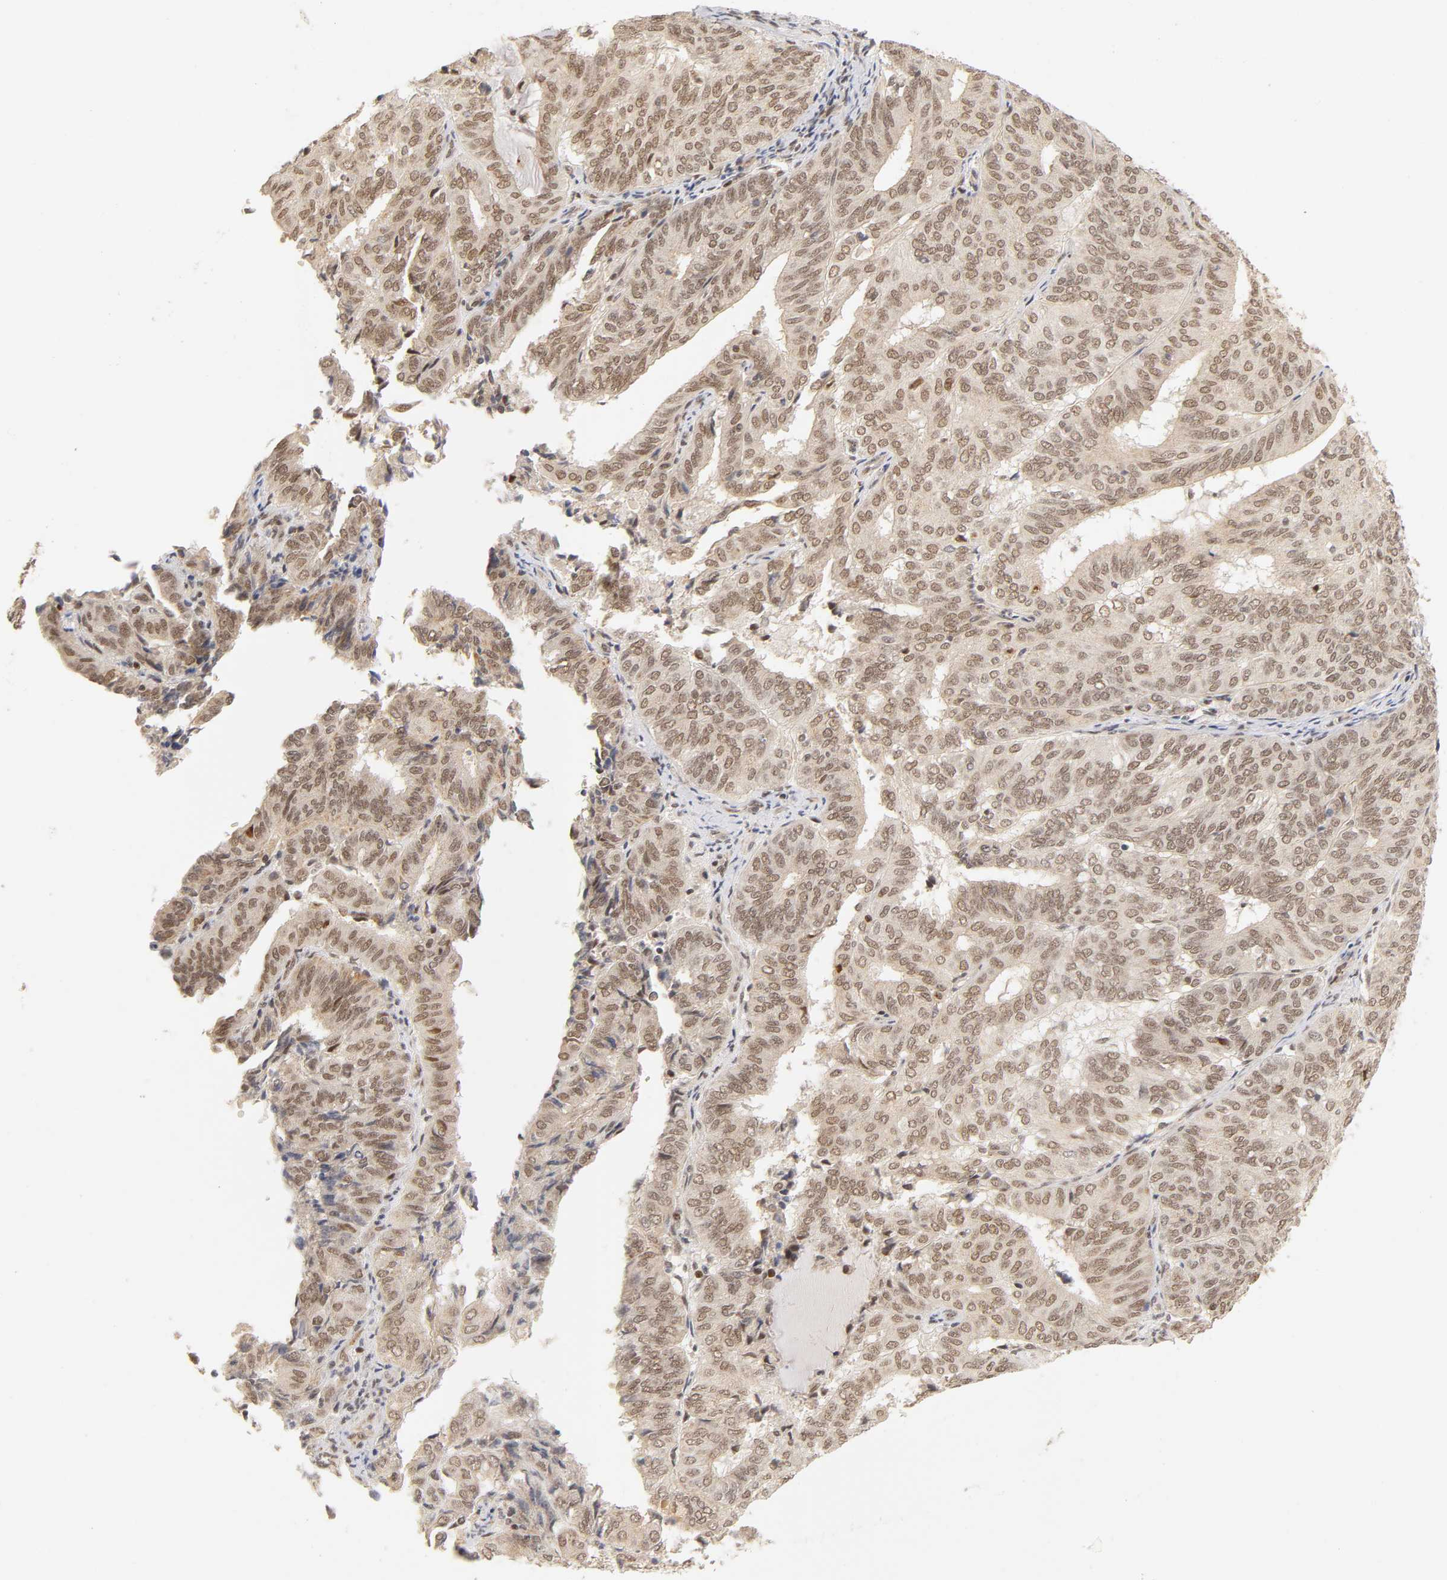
{"staining": {"intensity": "moderate", "quantity": "25%-75%", "location": "cytoplasmic/membranous,nuclear"}, "tissue": "endometrial cancer", "cell_type": "Tumor cells", "image_type": "cancer", "snomed": [{"axis": "morphology", "description": "Adenocarcinoma, NOS"}, {"axis": "topography", "description": "Uterus"}], "caption": "DAB (3,3'-diaminobenzidine) immunohistochemical staining of adenocarcinoma (endometrial) shows moderate cytoplasmic/membranous and nuclear protein staining in about 25%-75% of tumor cells. (brown staining indicates protein expression, while blue staining denotes nuclei).", "gene": "TAF10", "patient": {"sex": "female", "age": 60}}